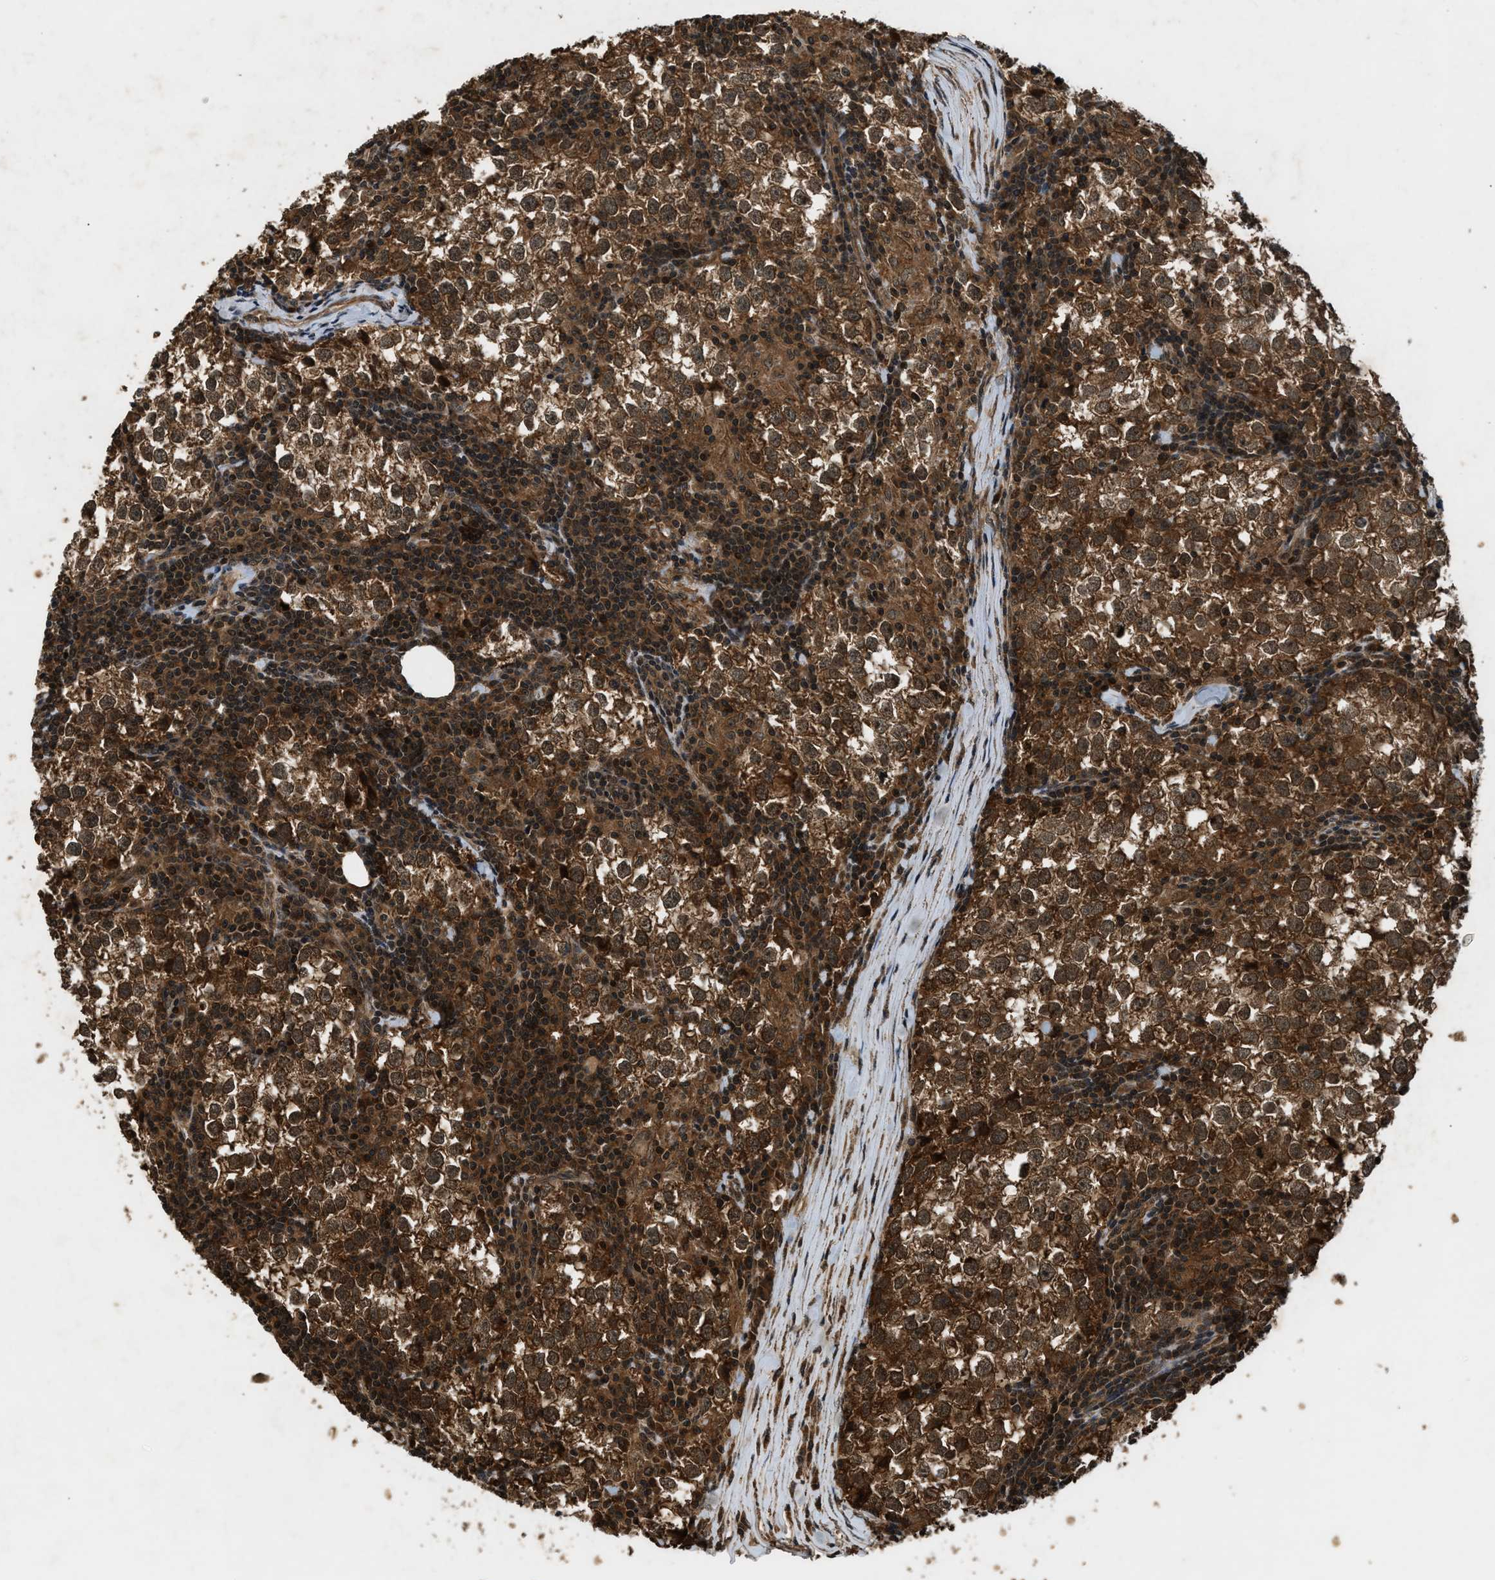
{"staining": {"intensity": "strong", "quantity": ">75%", "location": "cytoplasmic/membranous,nuclear"}, "tissue": "testis cancer", "cell_type": "Tumor cells", "image_type": "cancer", "snomed": [{"axis": "morphology", "description": "Seminoma, NOS"}, {"axis": "morphology", "description": "Carcinoma, Embryonal, NOS"}, {"axis": "topography", "description": "Testis"}], "caption": "A brown stain highlights strong cytoplasmic/membranous and nuclear staining of a protein in seminoma (testis) tumor cells.", "gene": "RPS6KB1", "patient": {"sex": "male", "age": 36}}